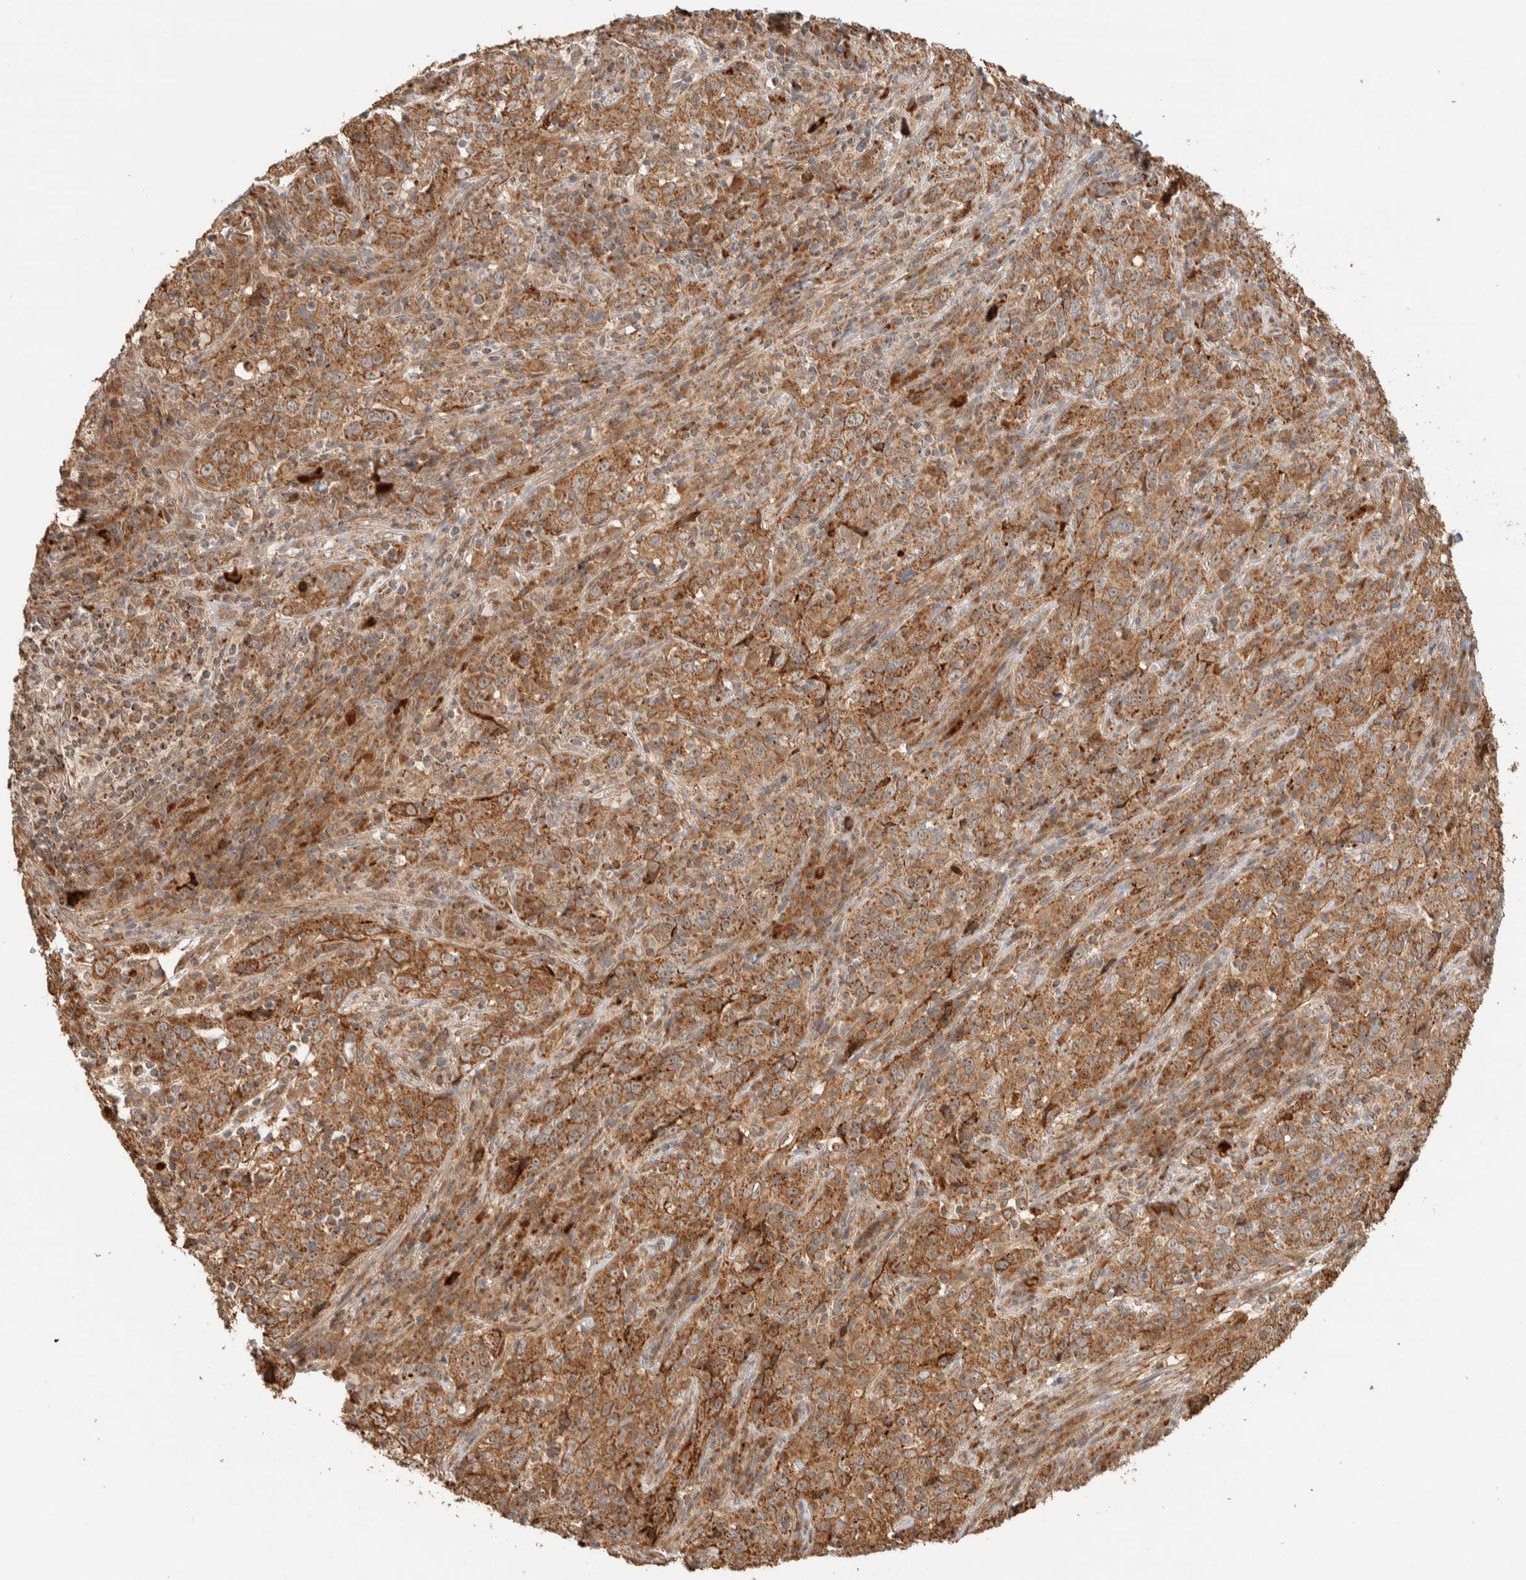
{"staining": {"intensity": "moderate", "quantity": ">75%", "location": "cytoplasmic/membranous"}, "tissue": "cervical cancer", "cell_type": "Tumor cells", "image_type": "cancer", "snomed": [{"axis": "morphology", "description": "Squamous cell carcinoma, NOS"}, {"axis": "topography", "description": "Cervix"}], "caption": "Protein expression analysis of human cervical cancer reveals moderate cytoplasmic/membranous positivity in about >75% of tumor cells.", "gene": "KIF9", "patient": {"sex": "female", "age": 46}}